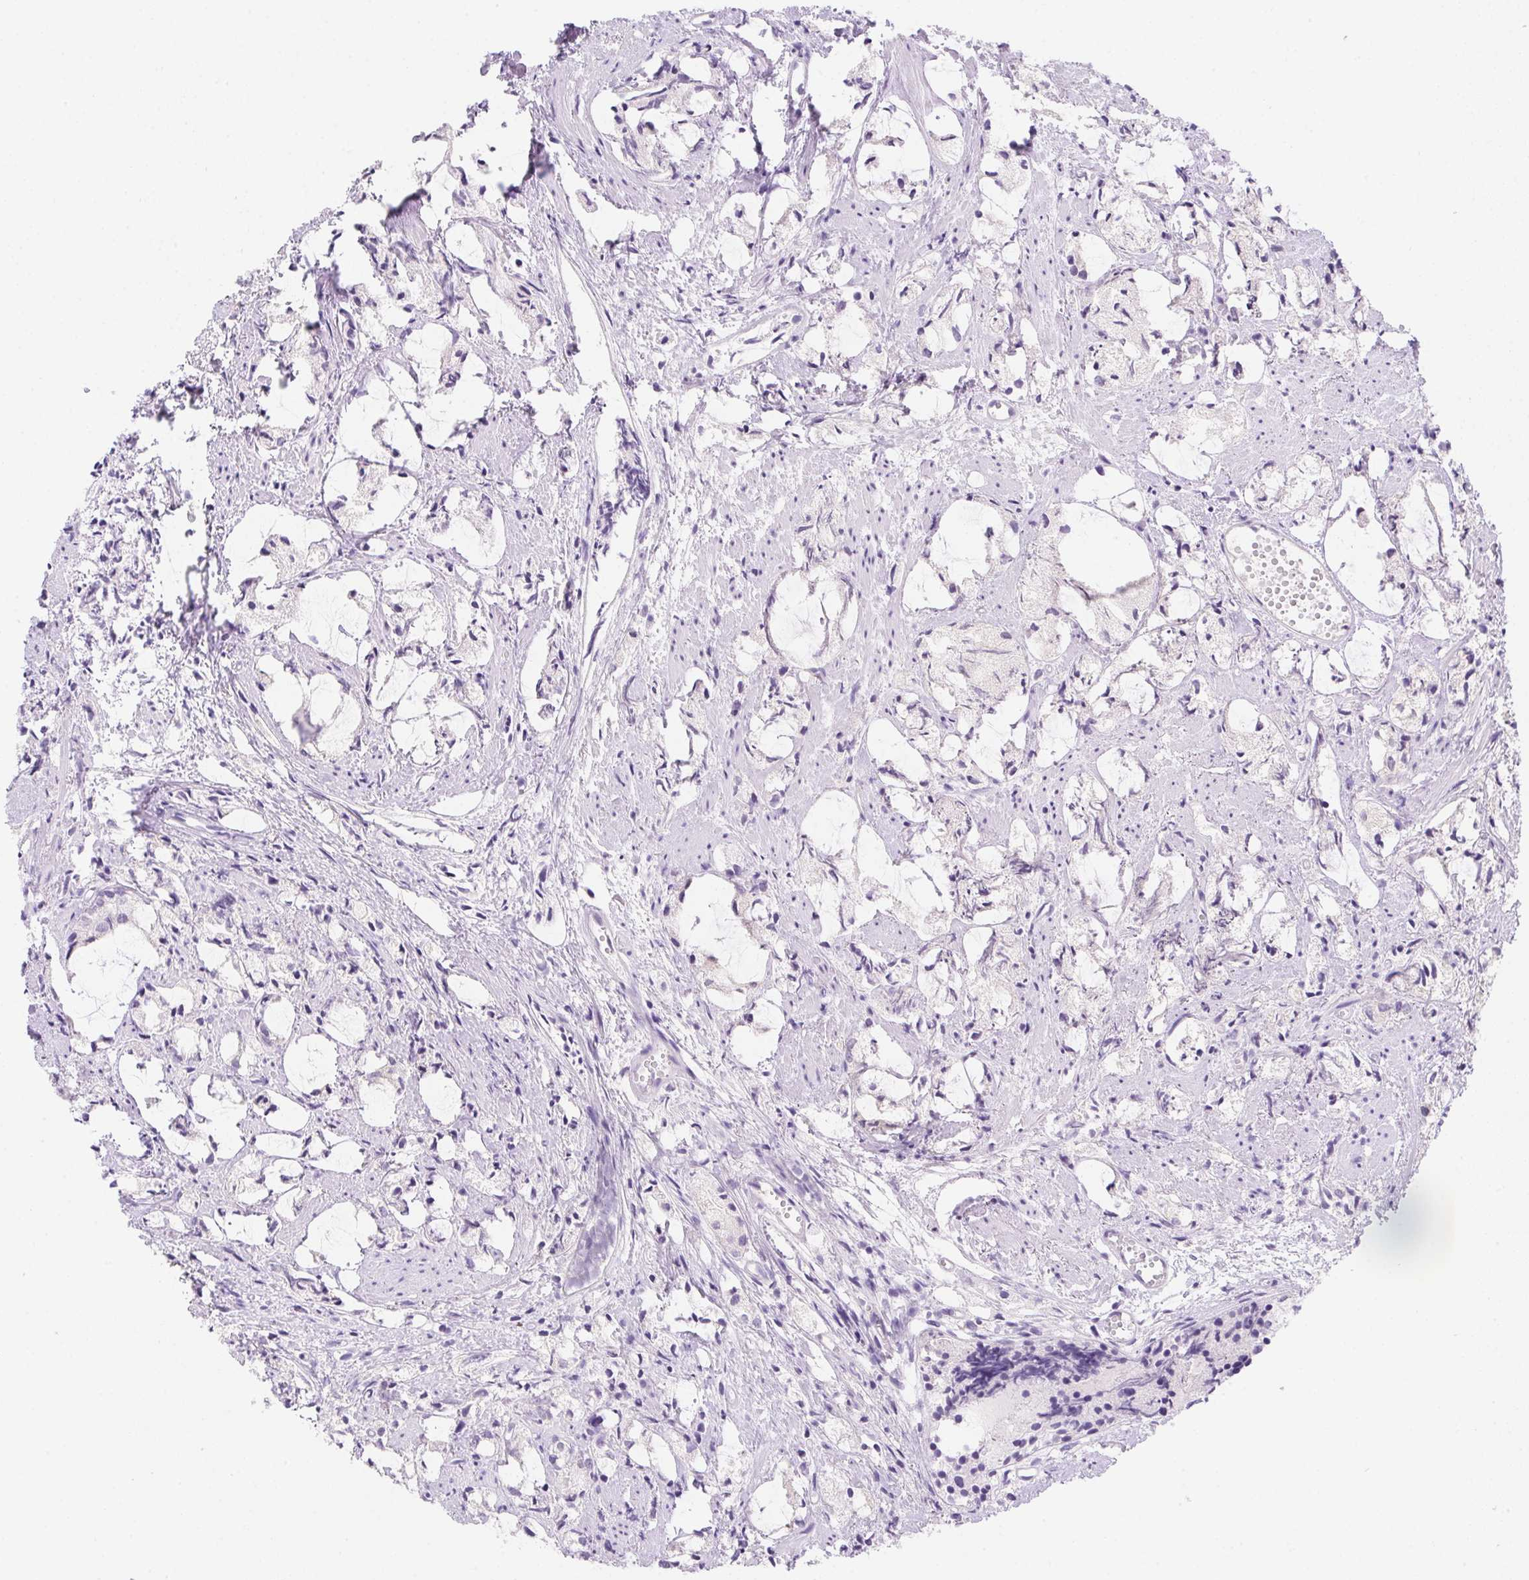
{"staining": {"intensity": "negative", "quantity": "none", "location": "none"}, "tissue": "prostate cancer", "cell_type": "Tumor cells", "image_type": "cancer", "snomed": [{"axis": "morphology", "description": "Adenocarcinoma, High grade"}, {"axis": "topography", "description": "Prostate"}], "caption": "Prostate cancer was stained to show a protein in brown. There is no significant expression in tumor cells.", "gene": "PRKAA1", "patient": {"sex": "male", "age": 85}}